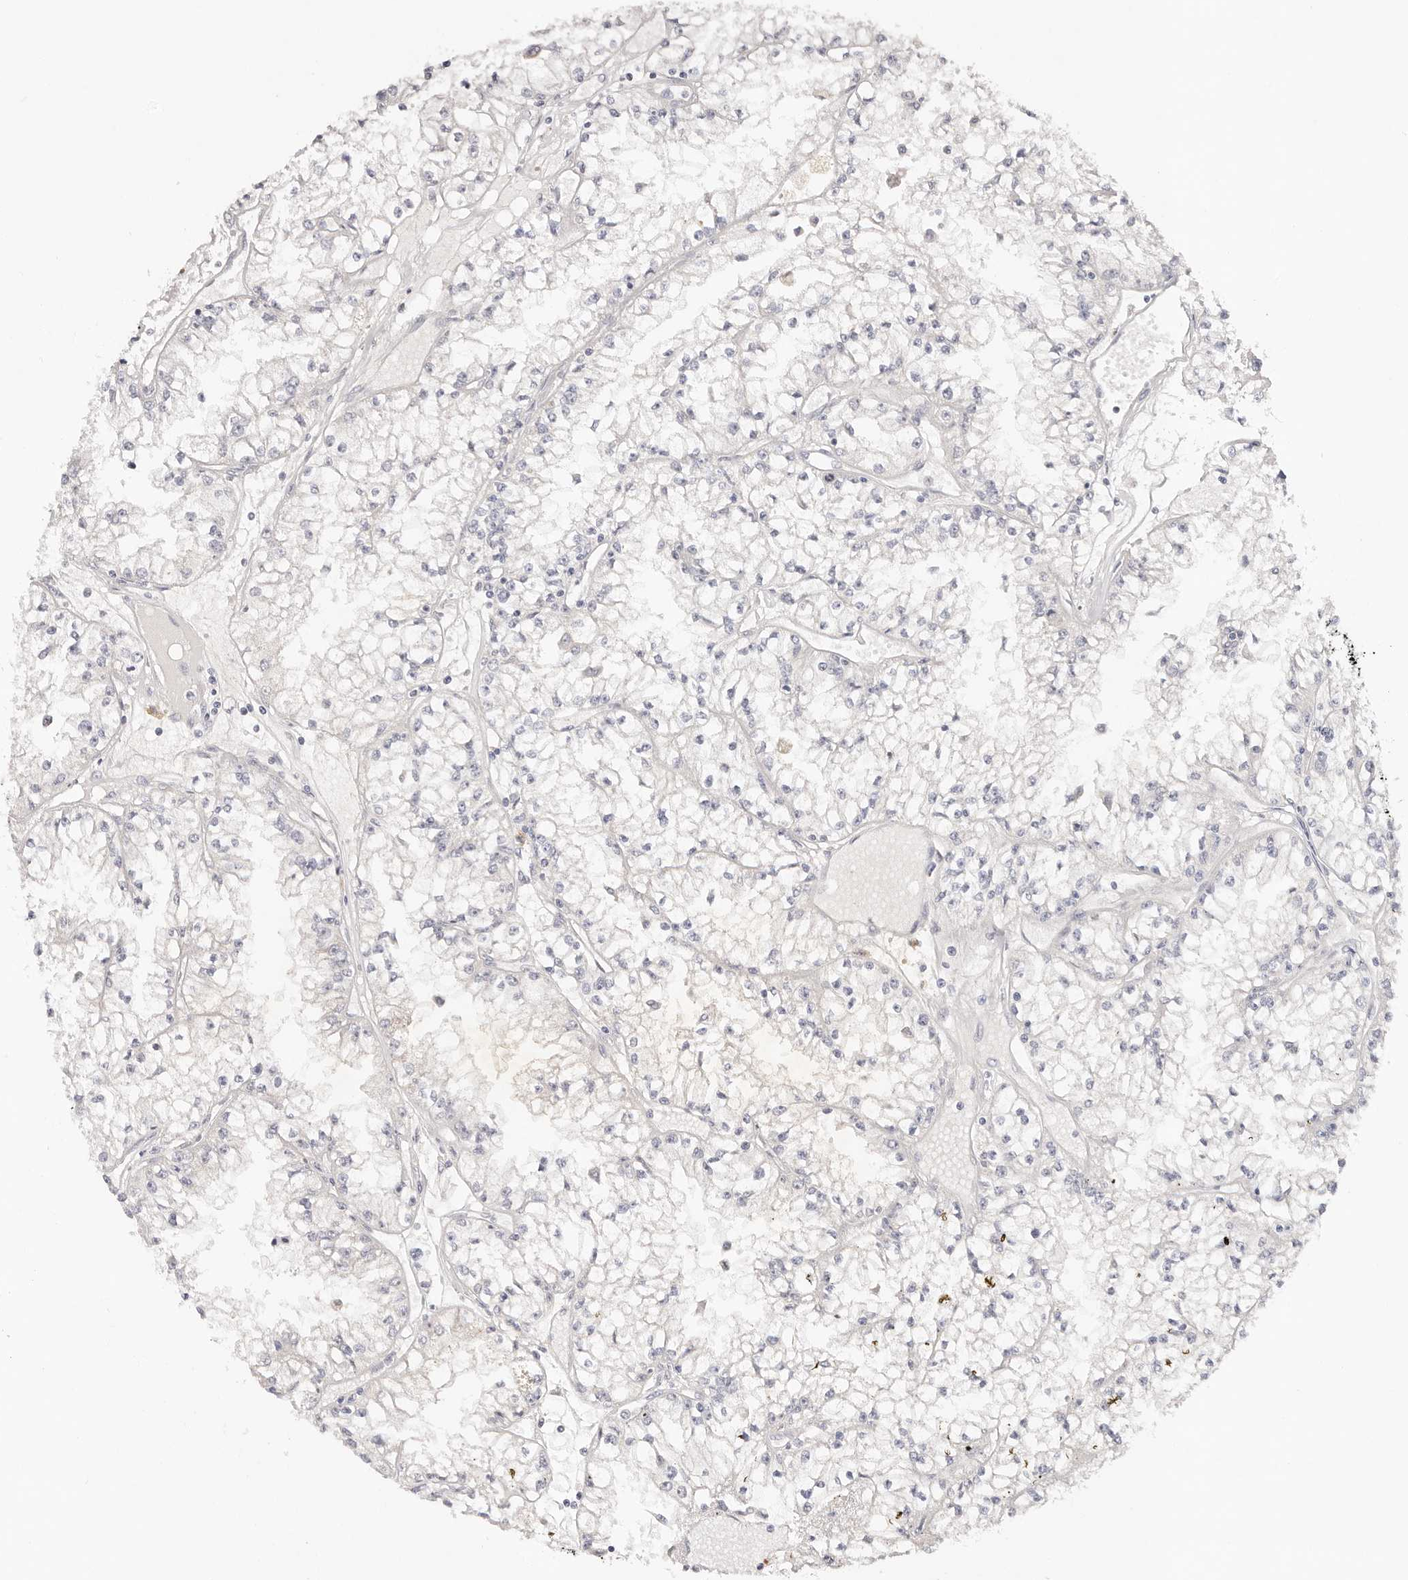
{"staining": {"intensity": "negative", "quantity": "none", "location": "none"}, "tissue": "renal cancer", "cell_type": "Tumor cells", "image_type": "cancer", "snomed": [{"axis": "morphology", "description": "Adenocarcinoma, NOS"}, {"axis": "topography", "description": "Kidney"}], "caption": "Tumor cells are negative for brown protein staining in renal adenocarcinoma.", "gene": "GNA13", "patient": {"sex": "male", "age": 56}}